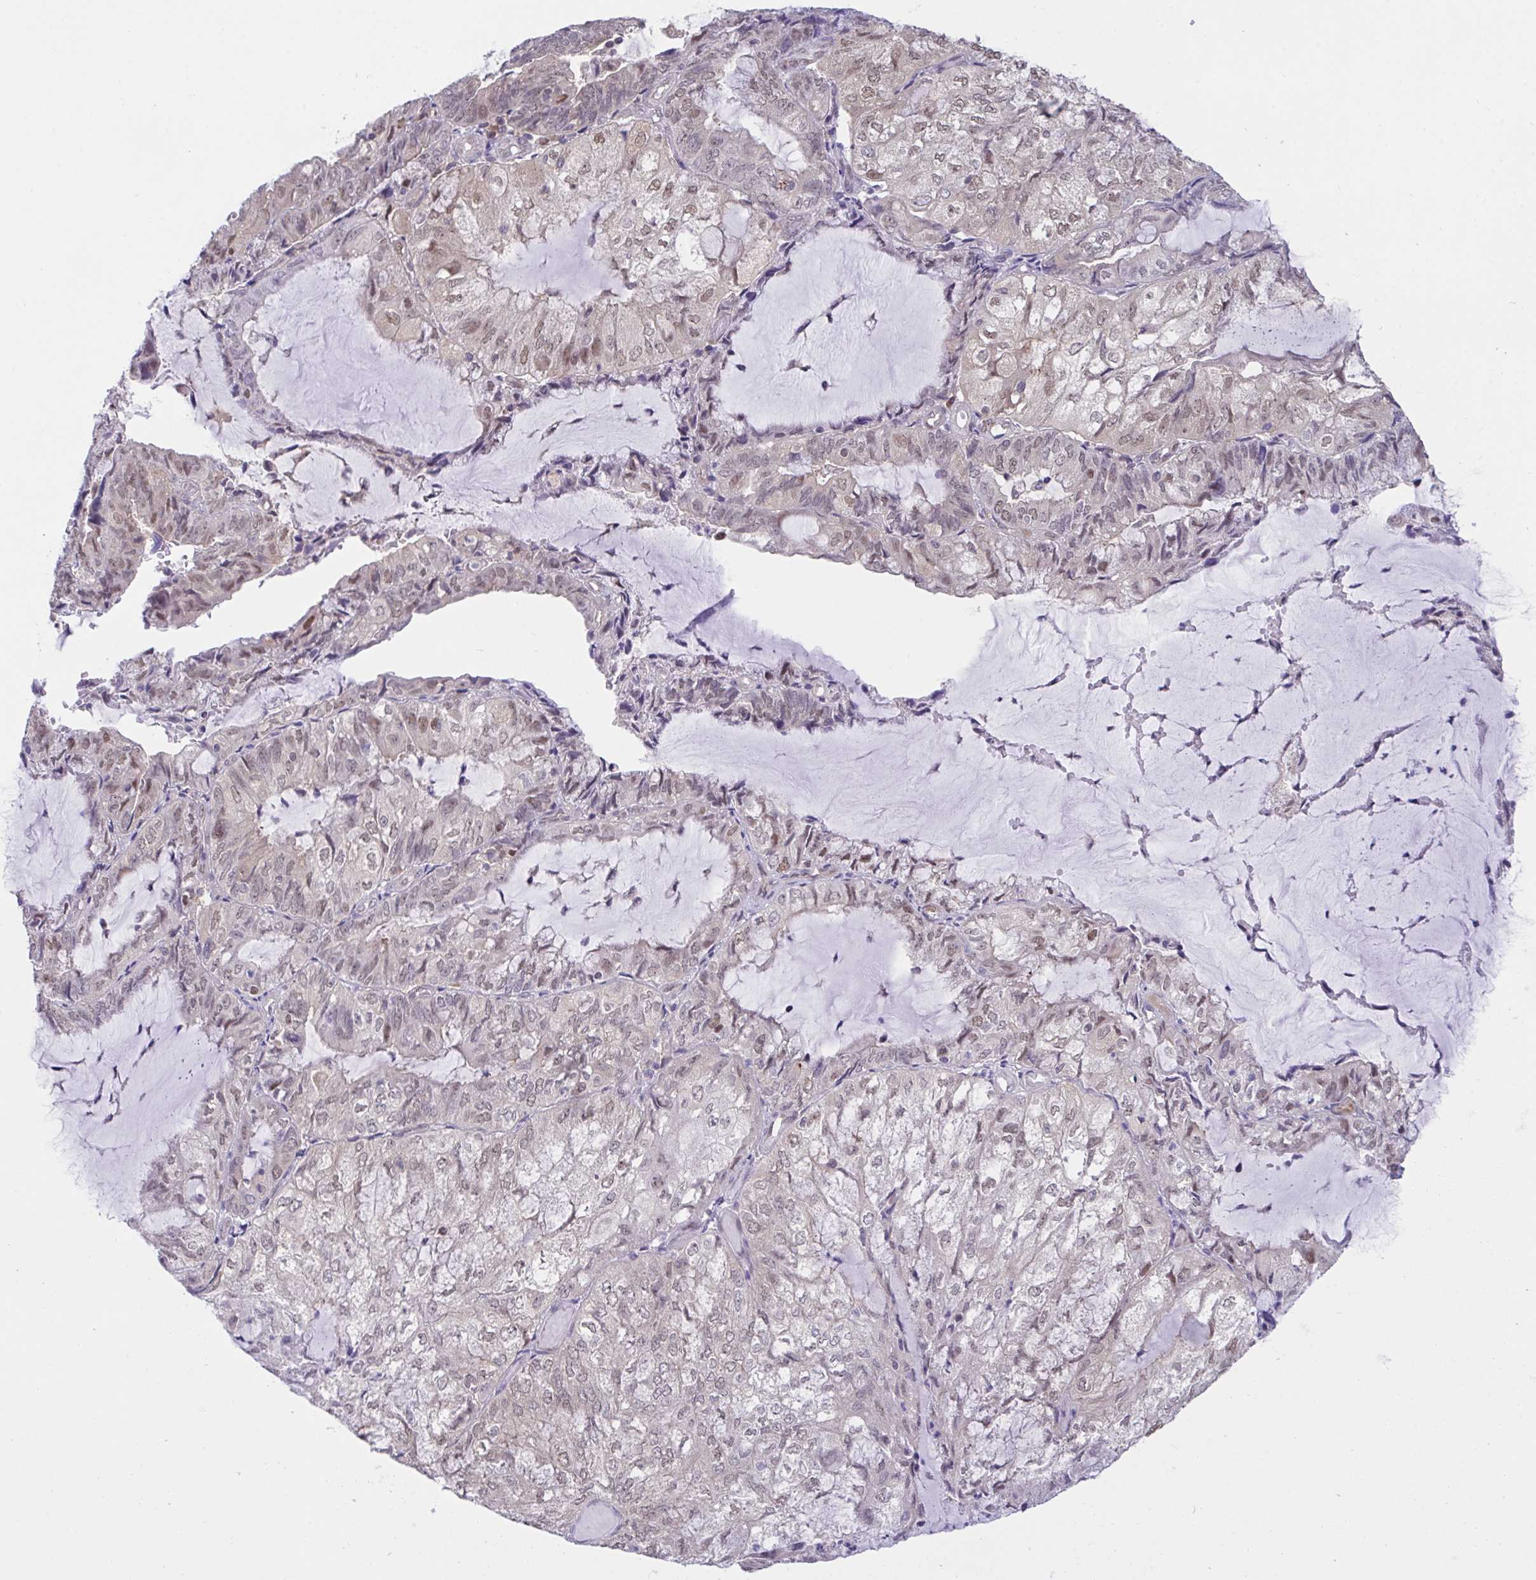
{"staining": {"intensity": "moderate", "quantity": "<25%", "location": "nuclear"}, "tissue": "endometrial cancer", "cell_type": "Tumor cells", "image_type": "cancer", "snomed": [{"axis": "morphology", "description": "Adenocarcinoma, NOS"}, {"axis": "topography", "description": "Endometrium"}], "caption": "A photomicrograph of human adenocarcinoma (endometrial) stained for a protein displays moderate nuclear brown staining in tumor cells.", "gene": "ZNF444", "patient": {"sex": "female", "age": 81}}